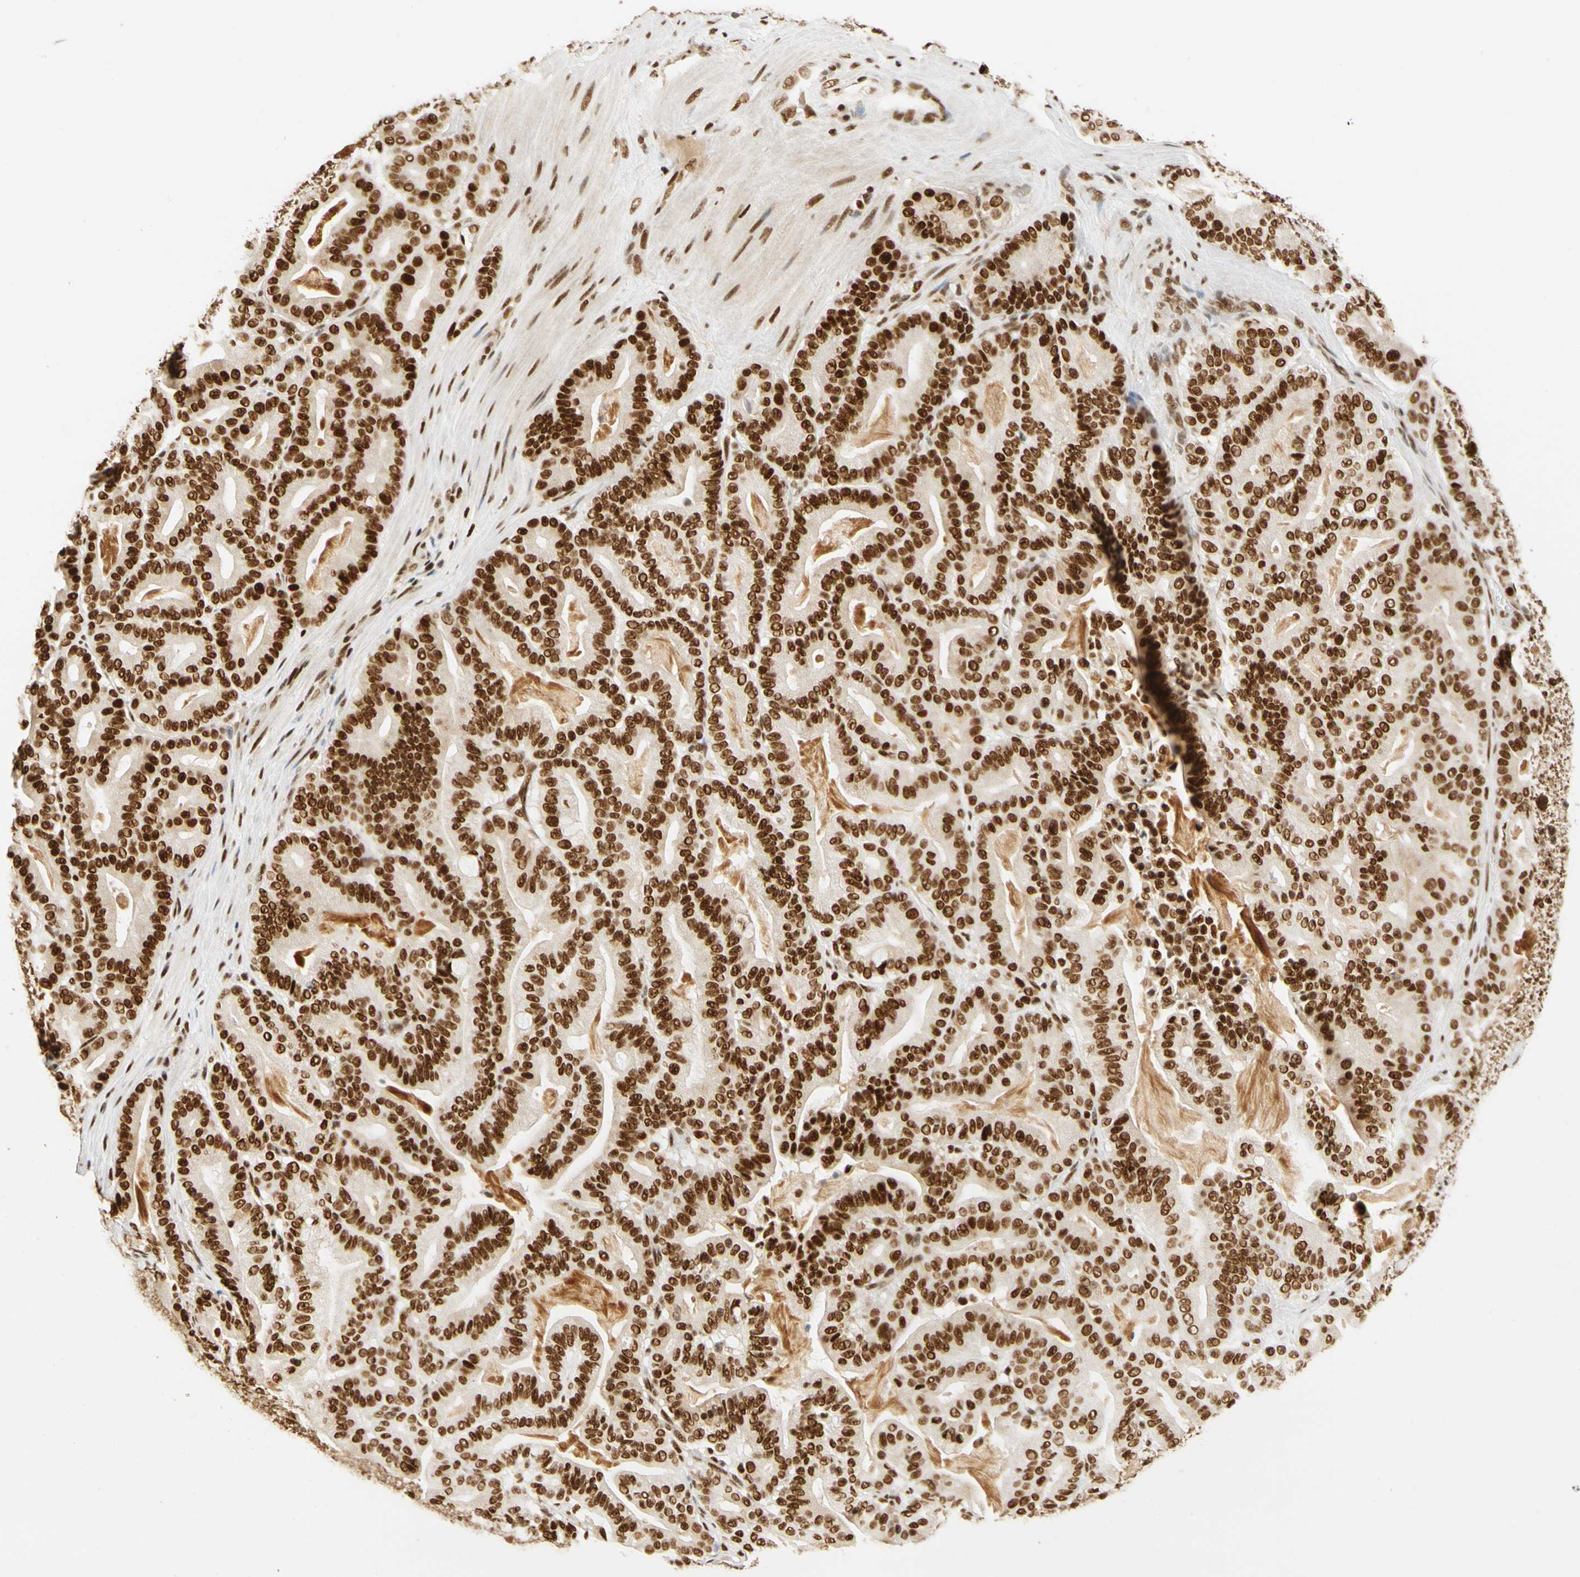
{"staining": {"intensity": "strong", "quantity": ">75%", "location": "nuclear"}, "tissue": "pancreatic cancer", "cell_type": "Tumor cells", "image_type": "cancer", "snomed": [{"axis": "morphology", "description": "Adenocarcinoma, NOS"}, {"axis": "topography", "description": "Pancreas"}], "caption": "IHC micrograph of neoplastic tissue: human pancreatic cancer stained using IHC displays high levels of strong protein expression localized specifically in the nuclear of tumor cells, appearing as a nuclear brown color.", "gene": "CDK12", "patient": {"sex": "male", "age": 63}}